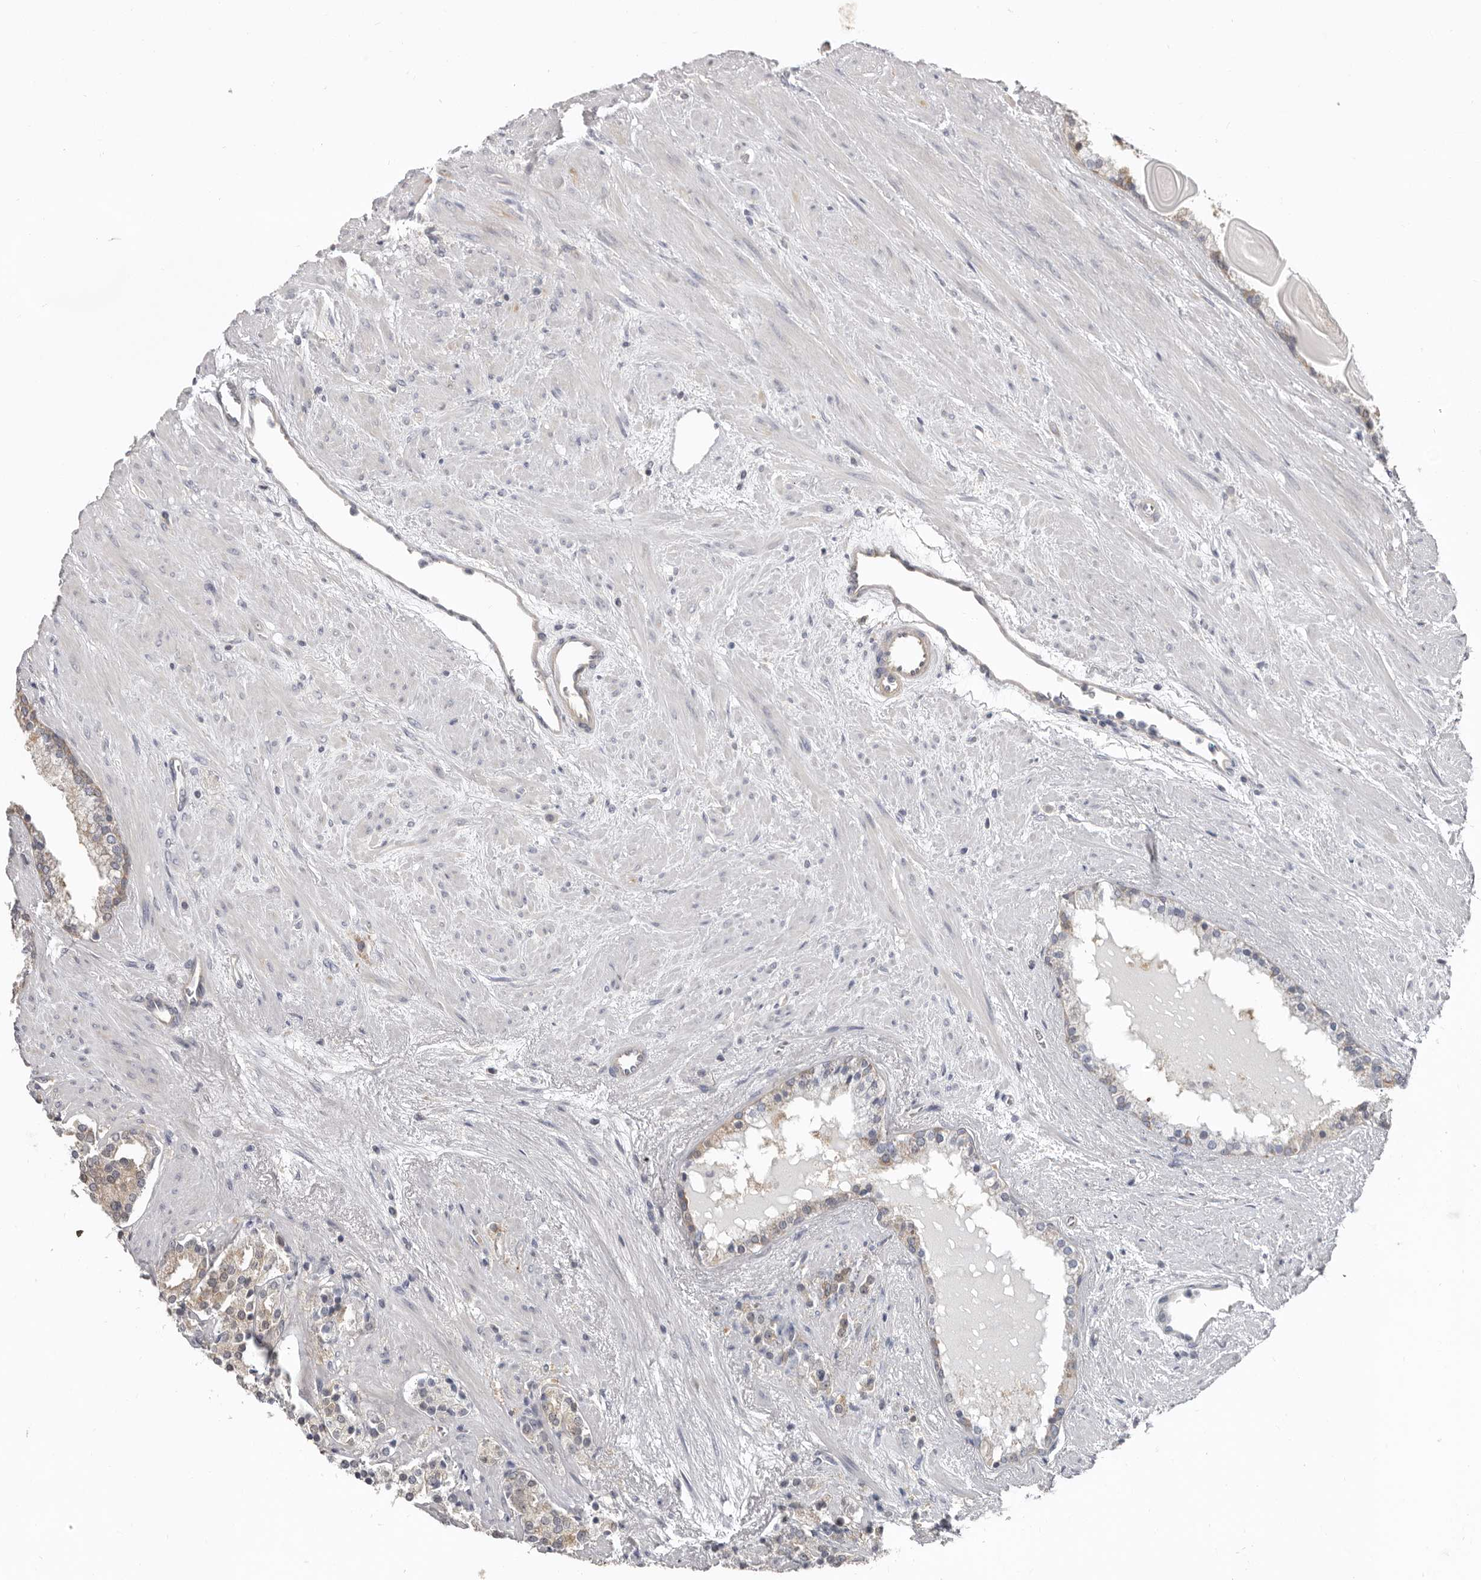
{"staining": {"intensity": "weak", "quantity": ">75%", "location": "cytoplasmic/membranous"}, "tissue": "prostate cancer", "cell_type": "Tumor cells", "image_type": "cancer", "snomed": [{"axis": "morphology", "description": "Adenocarcinoma, High grade"}, {"axis": "topography", "description": "Prostate"}], "caption": "Adenocarcinoma (high-grade) (prostate) was stained to show a protein in brown. There is low levels of weak cytoplasmic/membranous expression in approximately >75% of tumor cells. The staining is performed using DAB (3,3'-diaminobenzidine) brown chromogen to label protein expression. The nuclei are counter-stained blue using hematoxylin.", "gene": "BAD", "patient": {"sex": "male", "age": 71}}